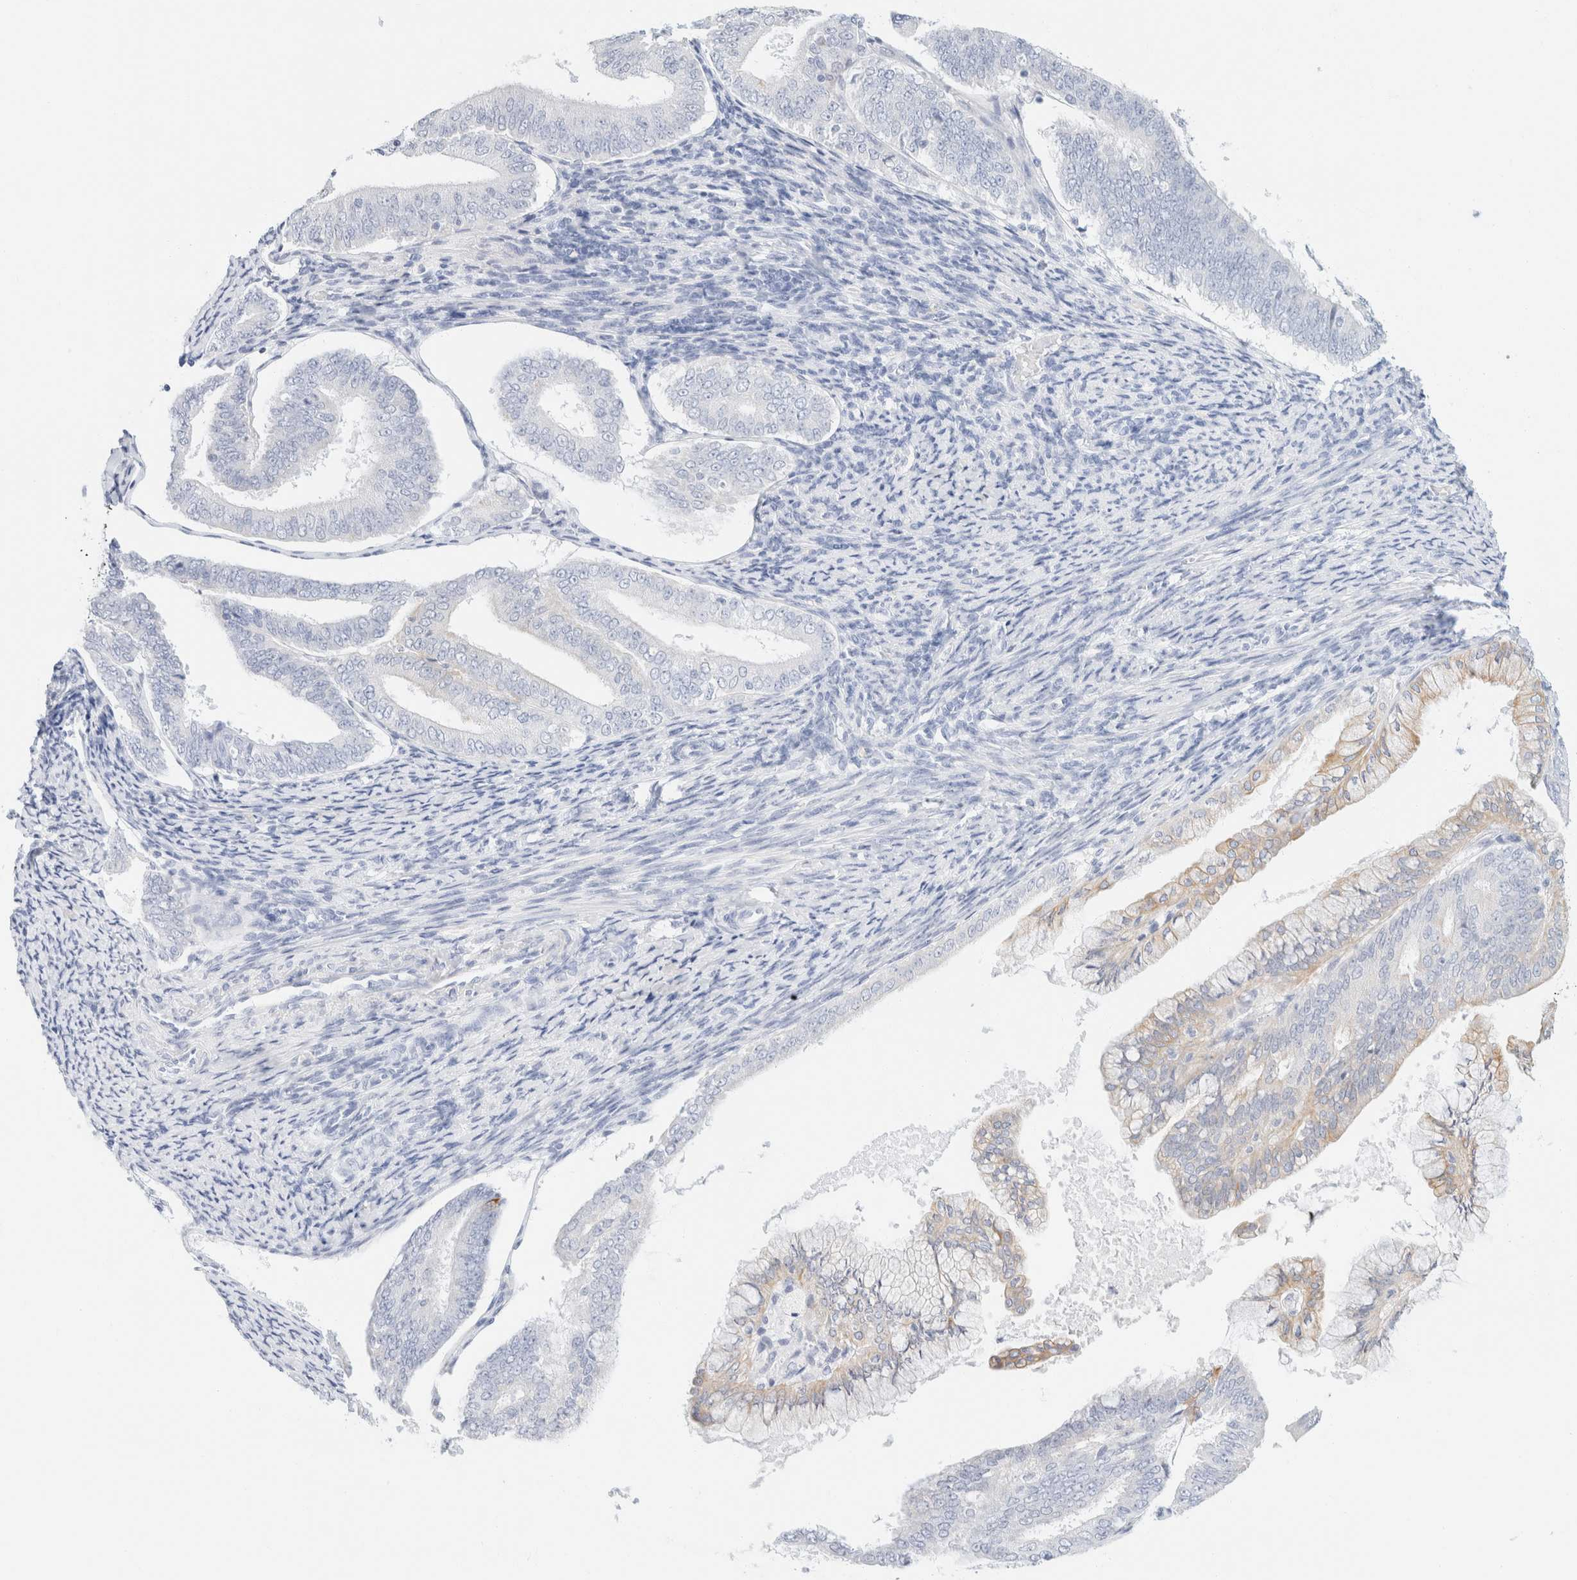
{"staining": {"intensity": "negative", "quantity": "none", "location": "none"}, "tissue": "endometrial cancer", "cell_type": "Tumor cells", "image_type": "cancer", "snomed": [{"axis": "morphology", "description": "Adenocarcinoma, NOS"}, {"axis": "topography", "description": "Endometrium"}], "caption": "Tumor cells show no significant protein expression in endometrial adenocarcinoma. (Stains: DAB immunohistochemistry (IHC) with hematoxylin counter stain, Microscopy: brightfield microscopy at high magnification).", "gene": "KRT20", "patient": {"sex": "female", "age": 63}}